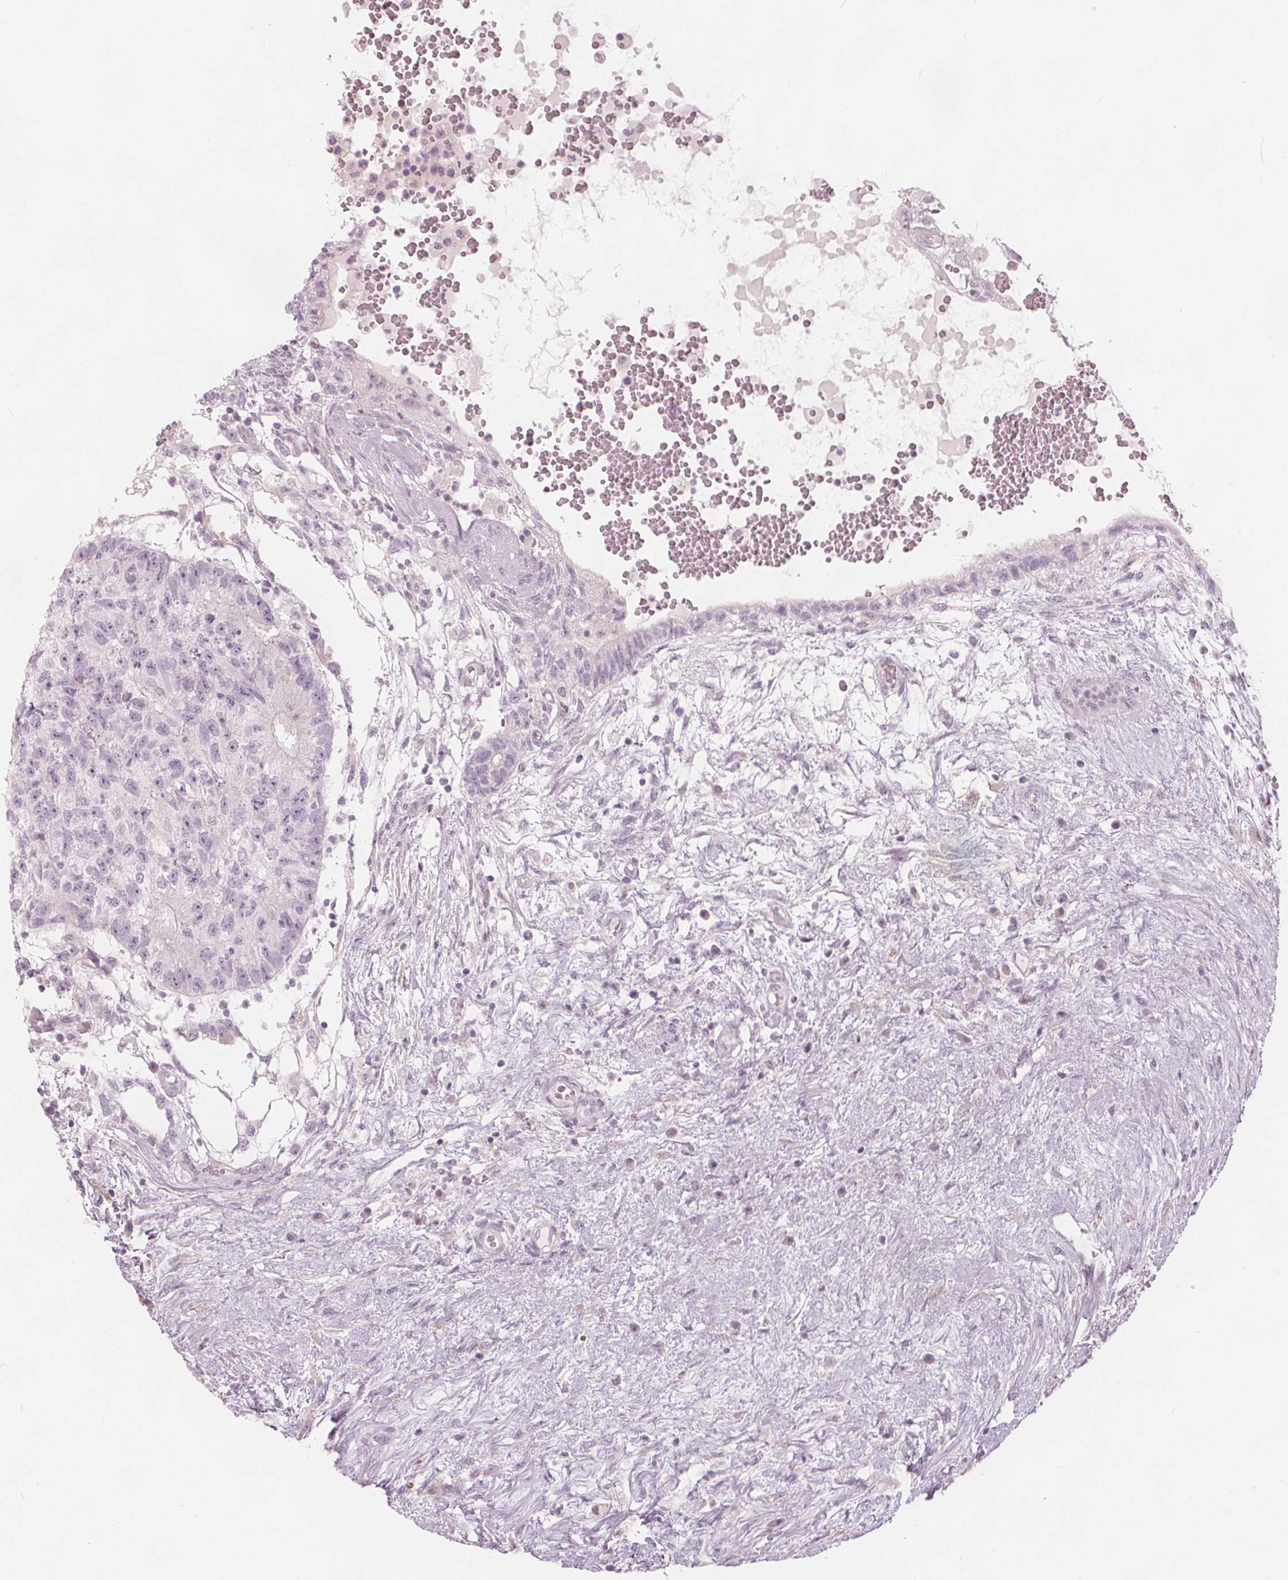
{"staining": {"intensity": "negative", "quantity": "none", "location": "none"}, "tissue": "testis cancer", "cell_type": "Tumor cells", "image_type": "cancer", "snomed": [{"axis": "morphology", "description": "Normal tissue, NOS"}, {"axis": "morphology", "description": "Carcinoma, Embryonal, NOS"}, {"axis": "topography", "description": "Testis"}], "caption": "Tumor cells show no significant protein expression in testis embryonal carcinoma. (Stains: DAB immunohistochemistry with hematoxylin counter stain, Microscopy: brightfield microscopy at high magnification).", "gene": "BRSK1", "patient": {"sex": "male", "age": 32}}